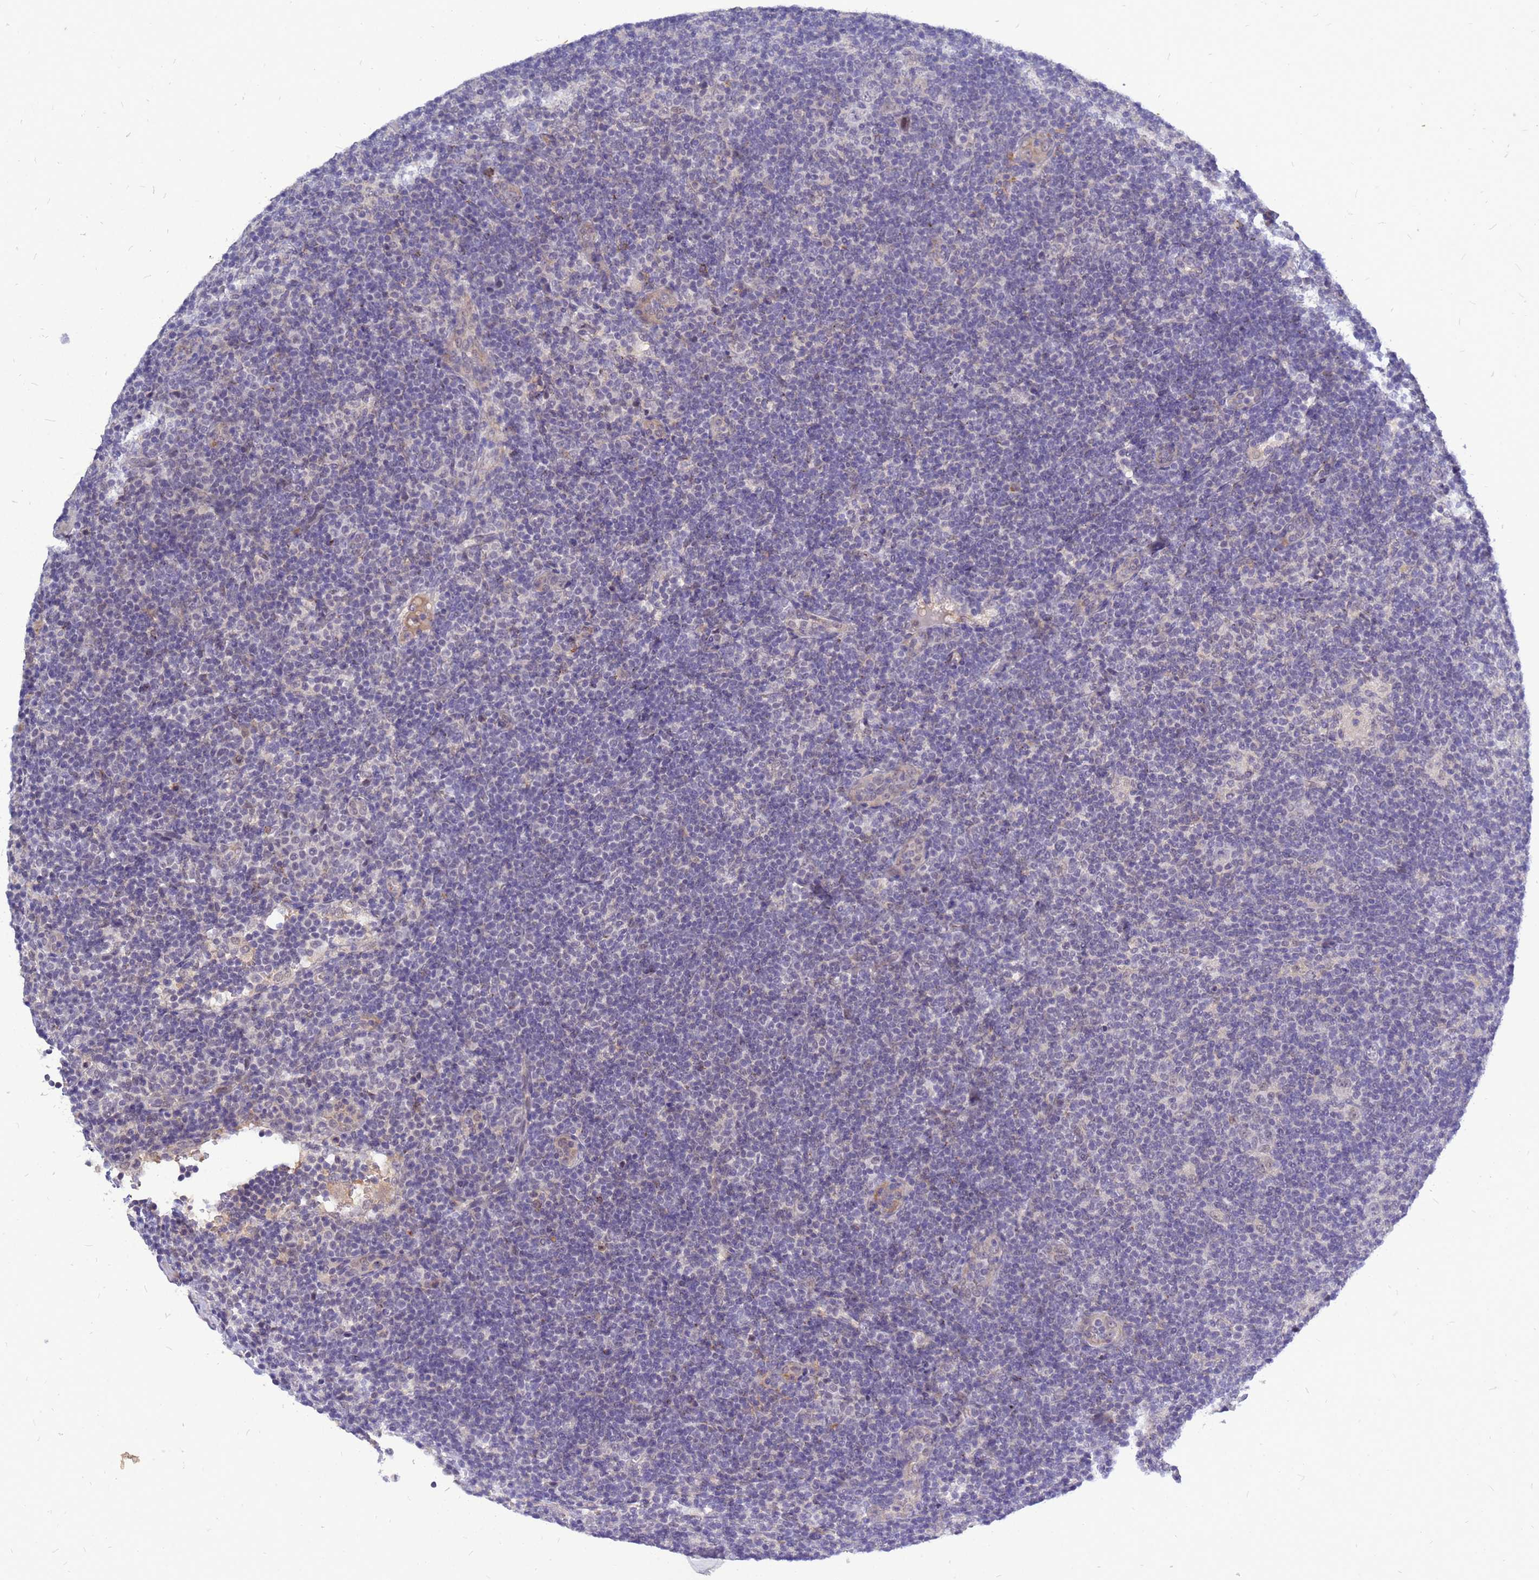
{"staining": {"intensity": "negative", "quantity": "none", "location": "none"}, "tissue": "lymphoma", "cell_type": "Tumor cells", "image_type": "cancer", "snomed": [{"axis": "morphology", "description": "Hodgkin's disease, NOS"}, {"axis": "topography", "description": "Lymph node"}], "caption": "Tumor cells are negative for protein expression in human Hodgkin's disease.", "gene": "SRGAP3", "patient": {"sex": "female", "age": 57}}